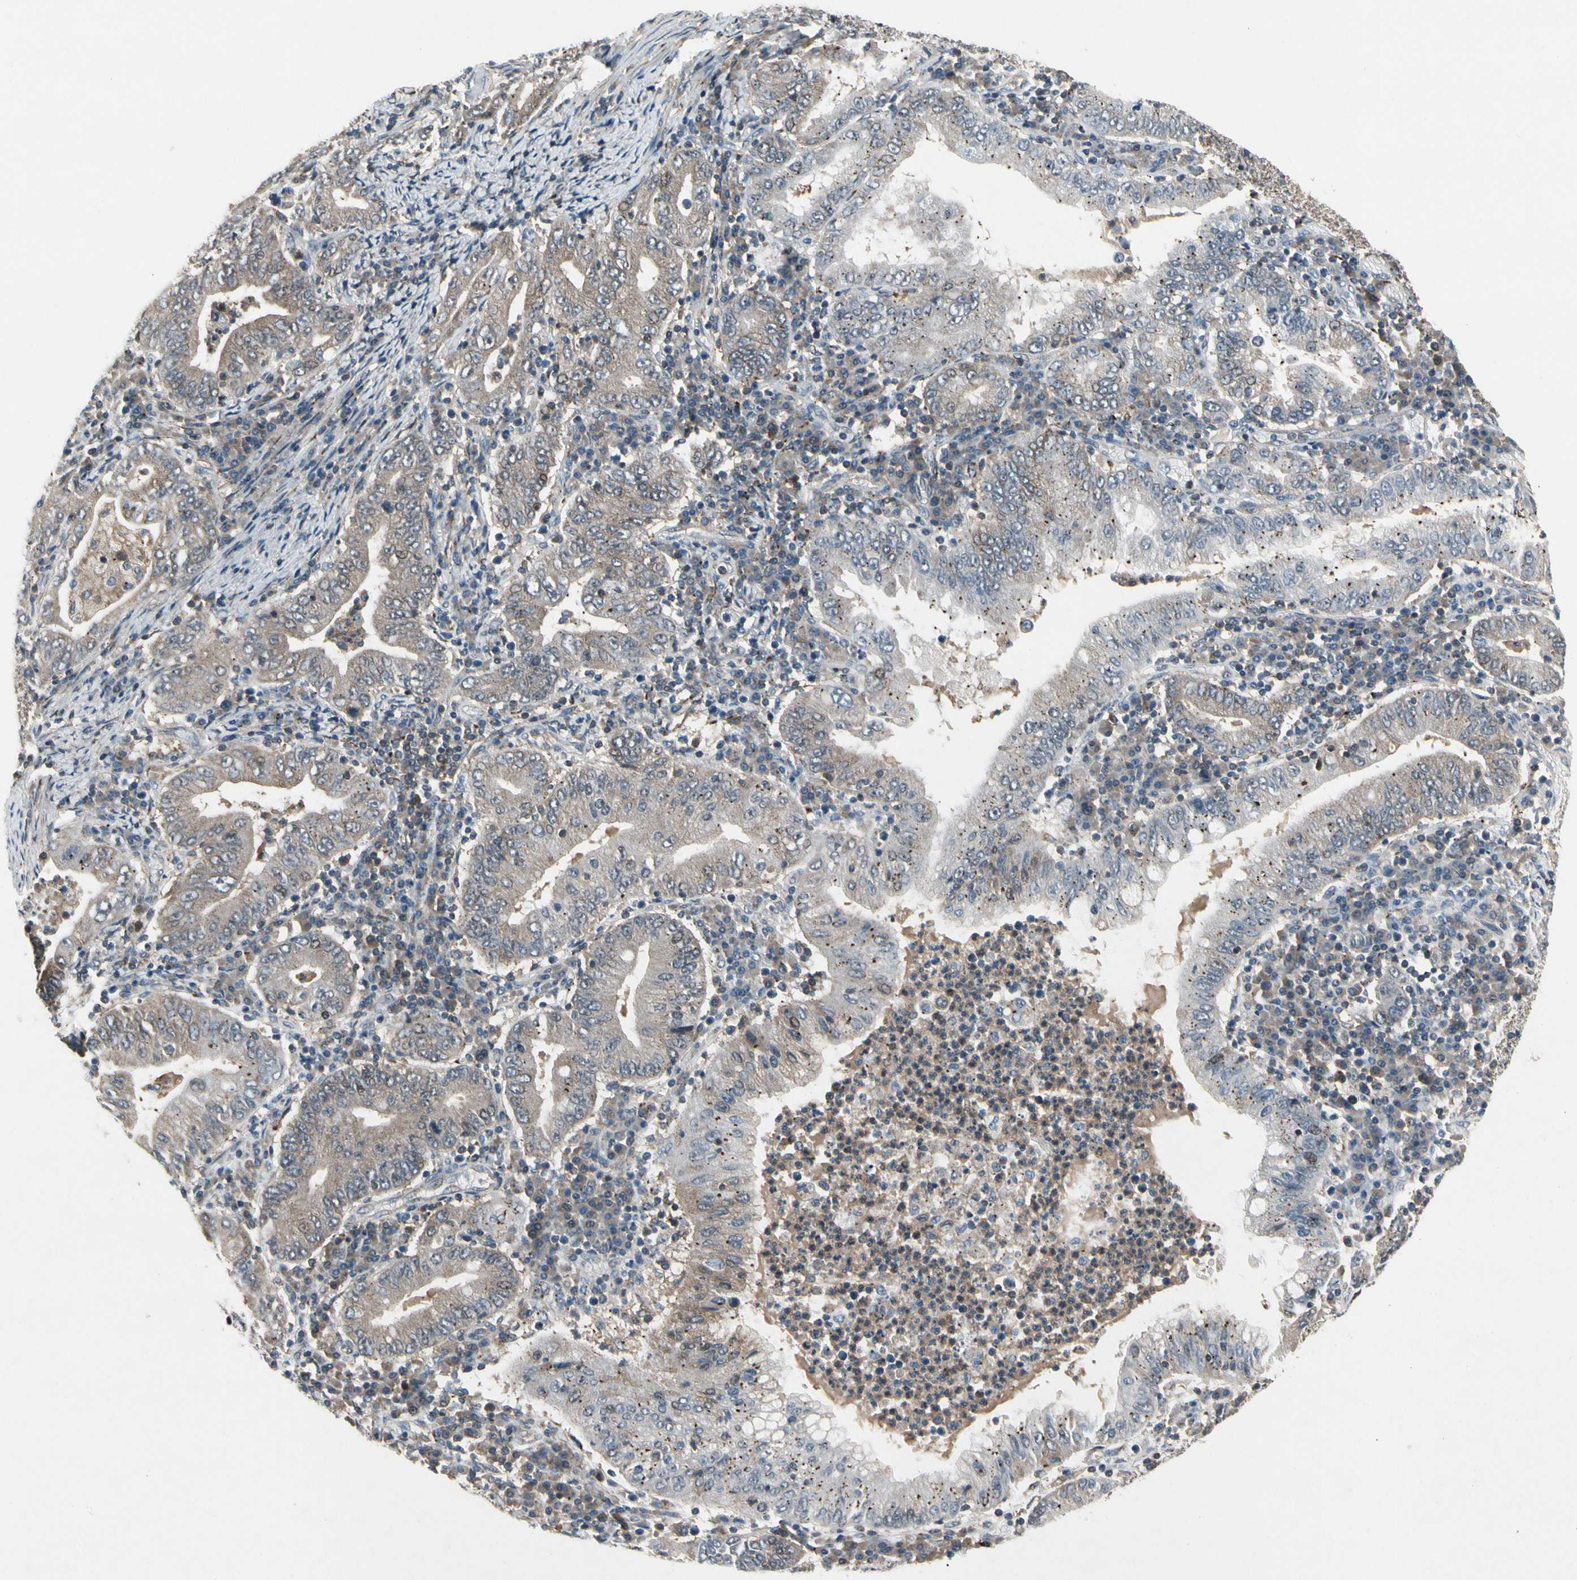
{"staining": {"intensity": "weak", "quantity": "25%-75%", "location": "cytoplasmic/membranous,nuclear"}, "tissue": "stomach cancer", "cell_type": "Tumor cells", "image_type": "cancer", "snomed": [{"axis": "morphology", "description": "Normal tissue, NOS"}, {"axis": "morphology", "description": "Adenocarcinoma, NOS"}, {"axis": "topography", "description": "Esophagus"}, {"axis": "topography", "description": "Stomach, upper"}, {"axis": "topography", "description": "Peripheral nerve tissue"}], "caption": "Stomach cancer tissue exhibits weak cytoplasmic/membranous and nuclear expression in about 25%-75% of tumor cells", "gene": "NMI", "patient": {"sex": "male", "age": 62}}